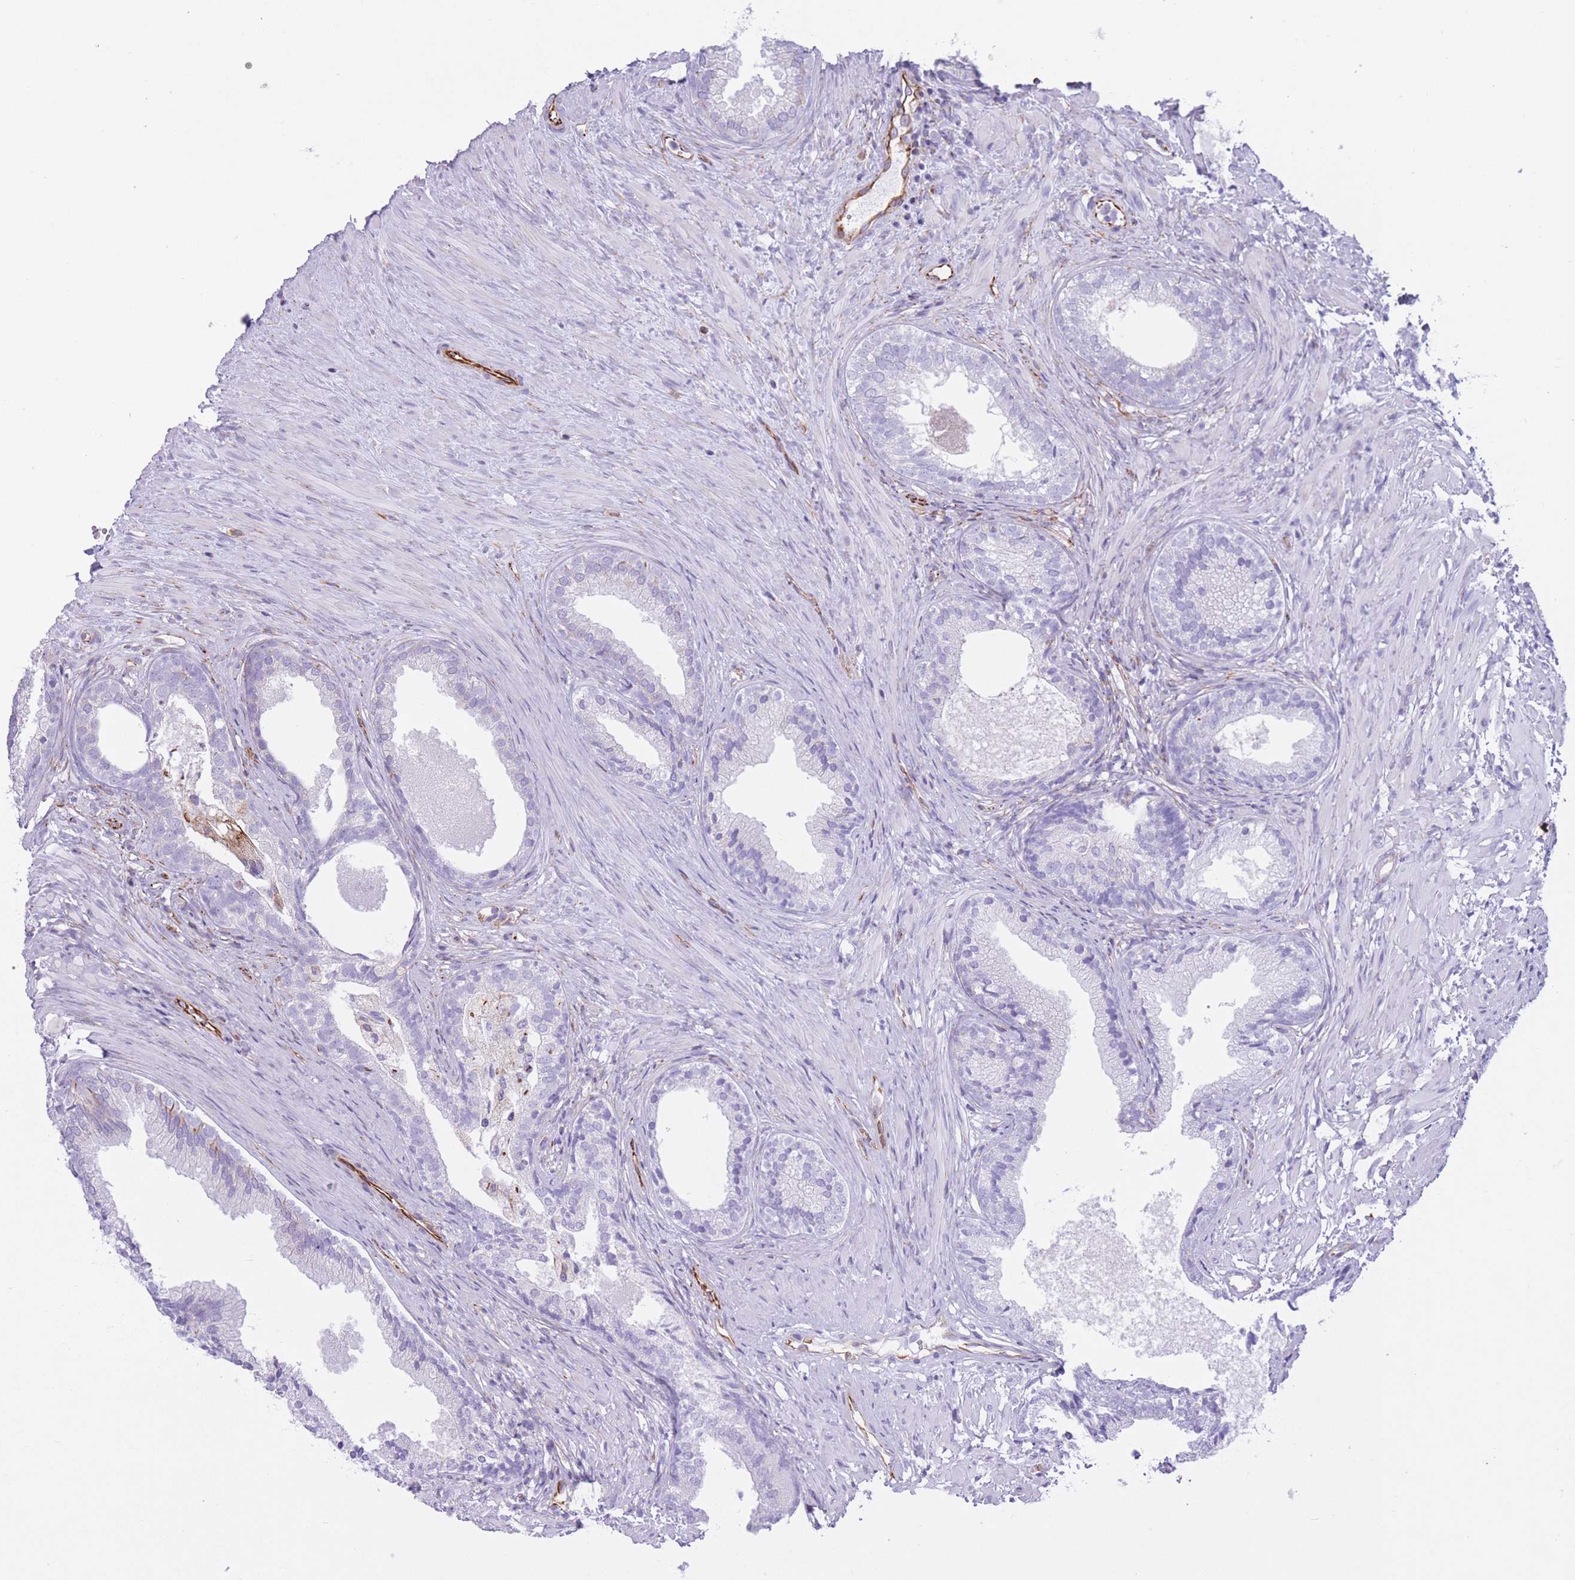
{"staining": {"intensity": "strong", "quantity": "<25%", "location": "cytoplasmic/membranous"}, "tissue": "prostate", "cell_type": "Glandular cells", "image_type": "normal", "snomed": [{"axis": "morphology", "description": "Normal tissue, NOS"}, {"axis": "topography", "description": "Prostate"}], "caption": "Immunohistochemical staining of normal human prostate displays <25% levels of strong cytoplasmic/membranous protein expression in about <25% of glandular cells. (DAB IHC, brown staining for protein, blue staining for nuclei).", "gene": "ATP5MF", "patient": {"sex": "male", "age": 76}}